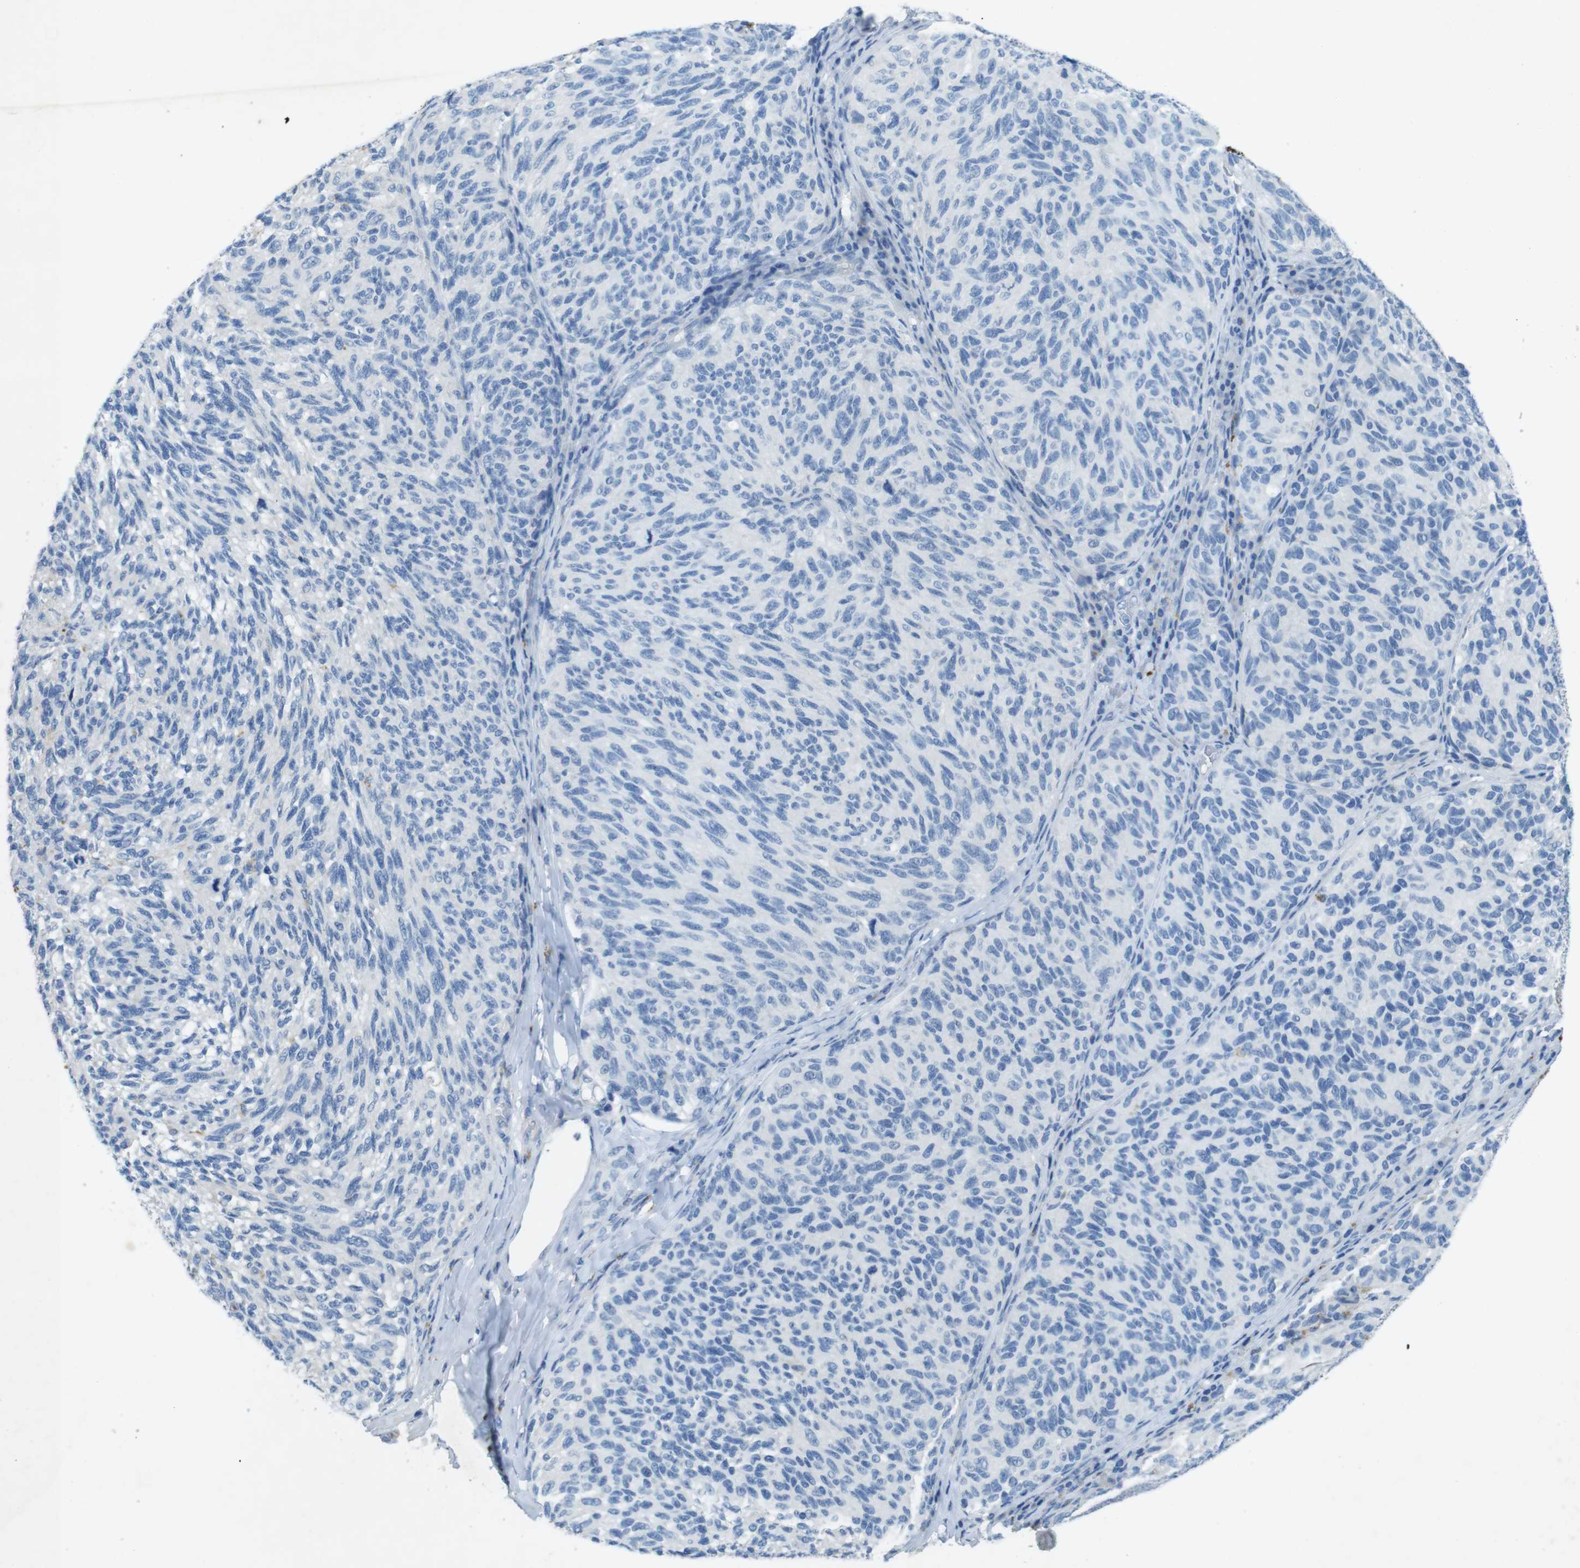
{"staining": {"intensity": "negative", "quantity": "none", "location": "none"}, "tissue": "melanoma", "cell_type": "Tumor cells", "image_type": "cancer", "snomed": [{"axis": "morphology", "description": "Malignant melanoma, NOS"}, {"axis": "topography", "description": "Skin"}], "caption": "Tumor cells show no significant expression in melanoma.", "gene": "CD320", "patient": {"sex": "female", "age": 73}}